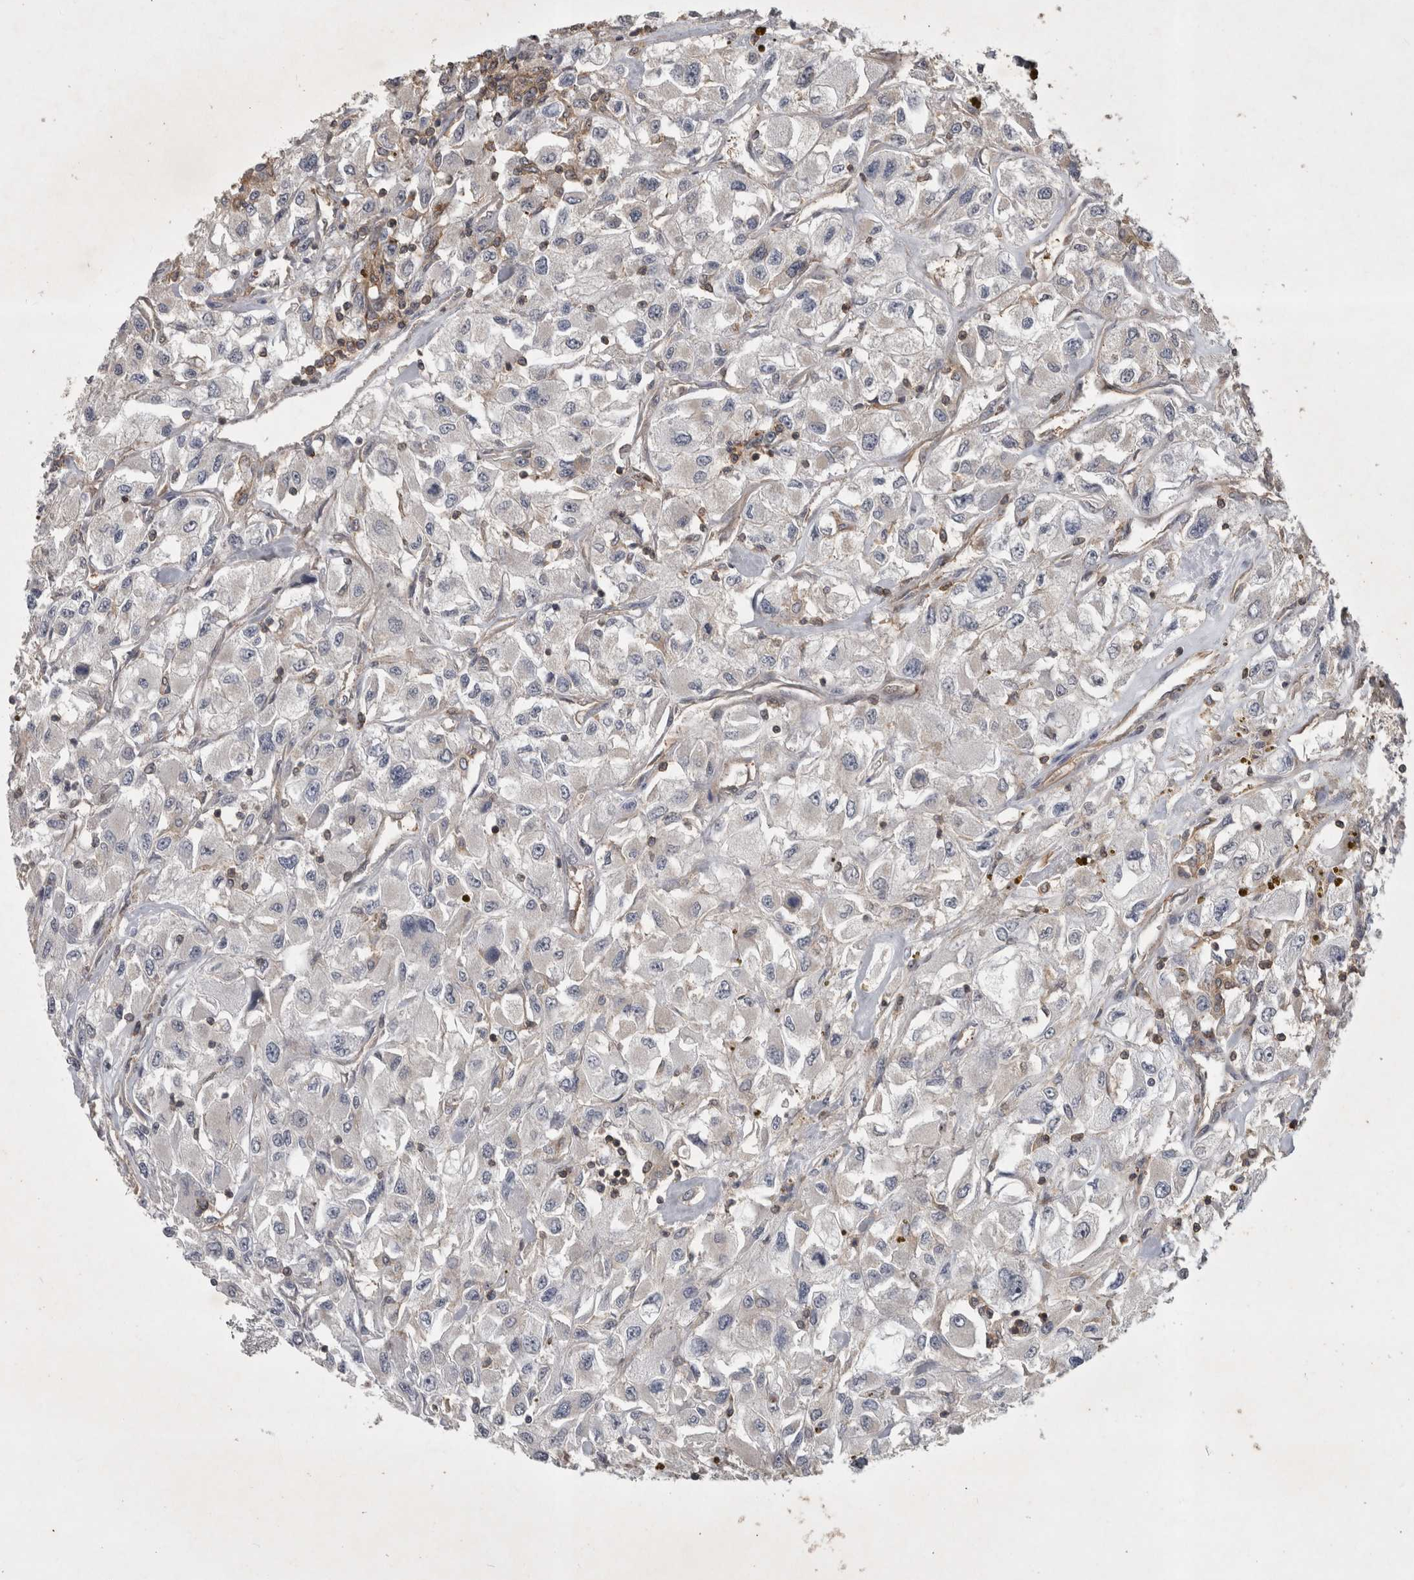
{"staining": {"intensity": "negative", "quantity": "none", "location": "none"}, "tissue": "renal cancer", "cell_type": "Tumor cells", "image_type": "cancer", "snomed": [{"axis": "morphology", "description": "Adenocarcinoma, NOS"}, {"axis": "topography", "description": "Kidney"}], "caption": "A histopathology image of adenocarcinoma (renal) stained for a protein reveals no brown staining in tumor cells. The staining is performed using DAB (3,3'-diaminobenzidine) brown chromogen with nuclei counter-stained in using hematoxylin.", "gene": "SPATA48", "patient": {"sex": "female", "age": 52}}